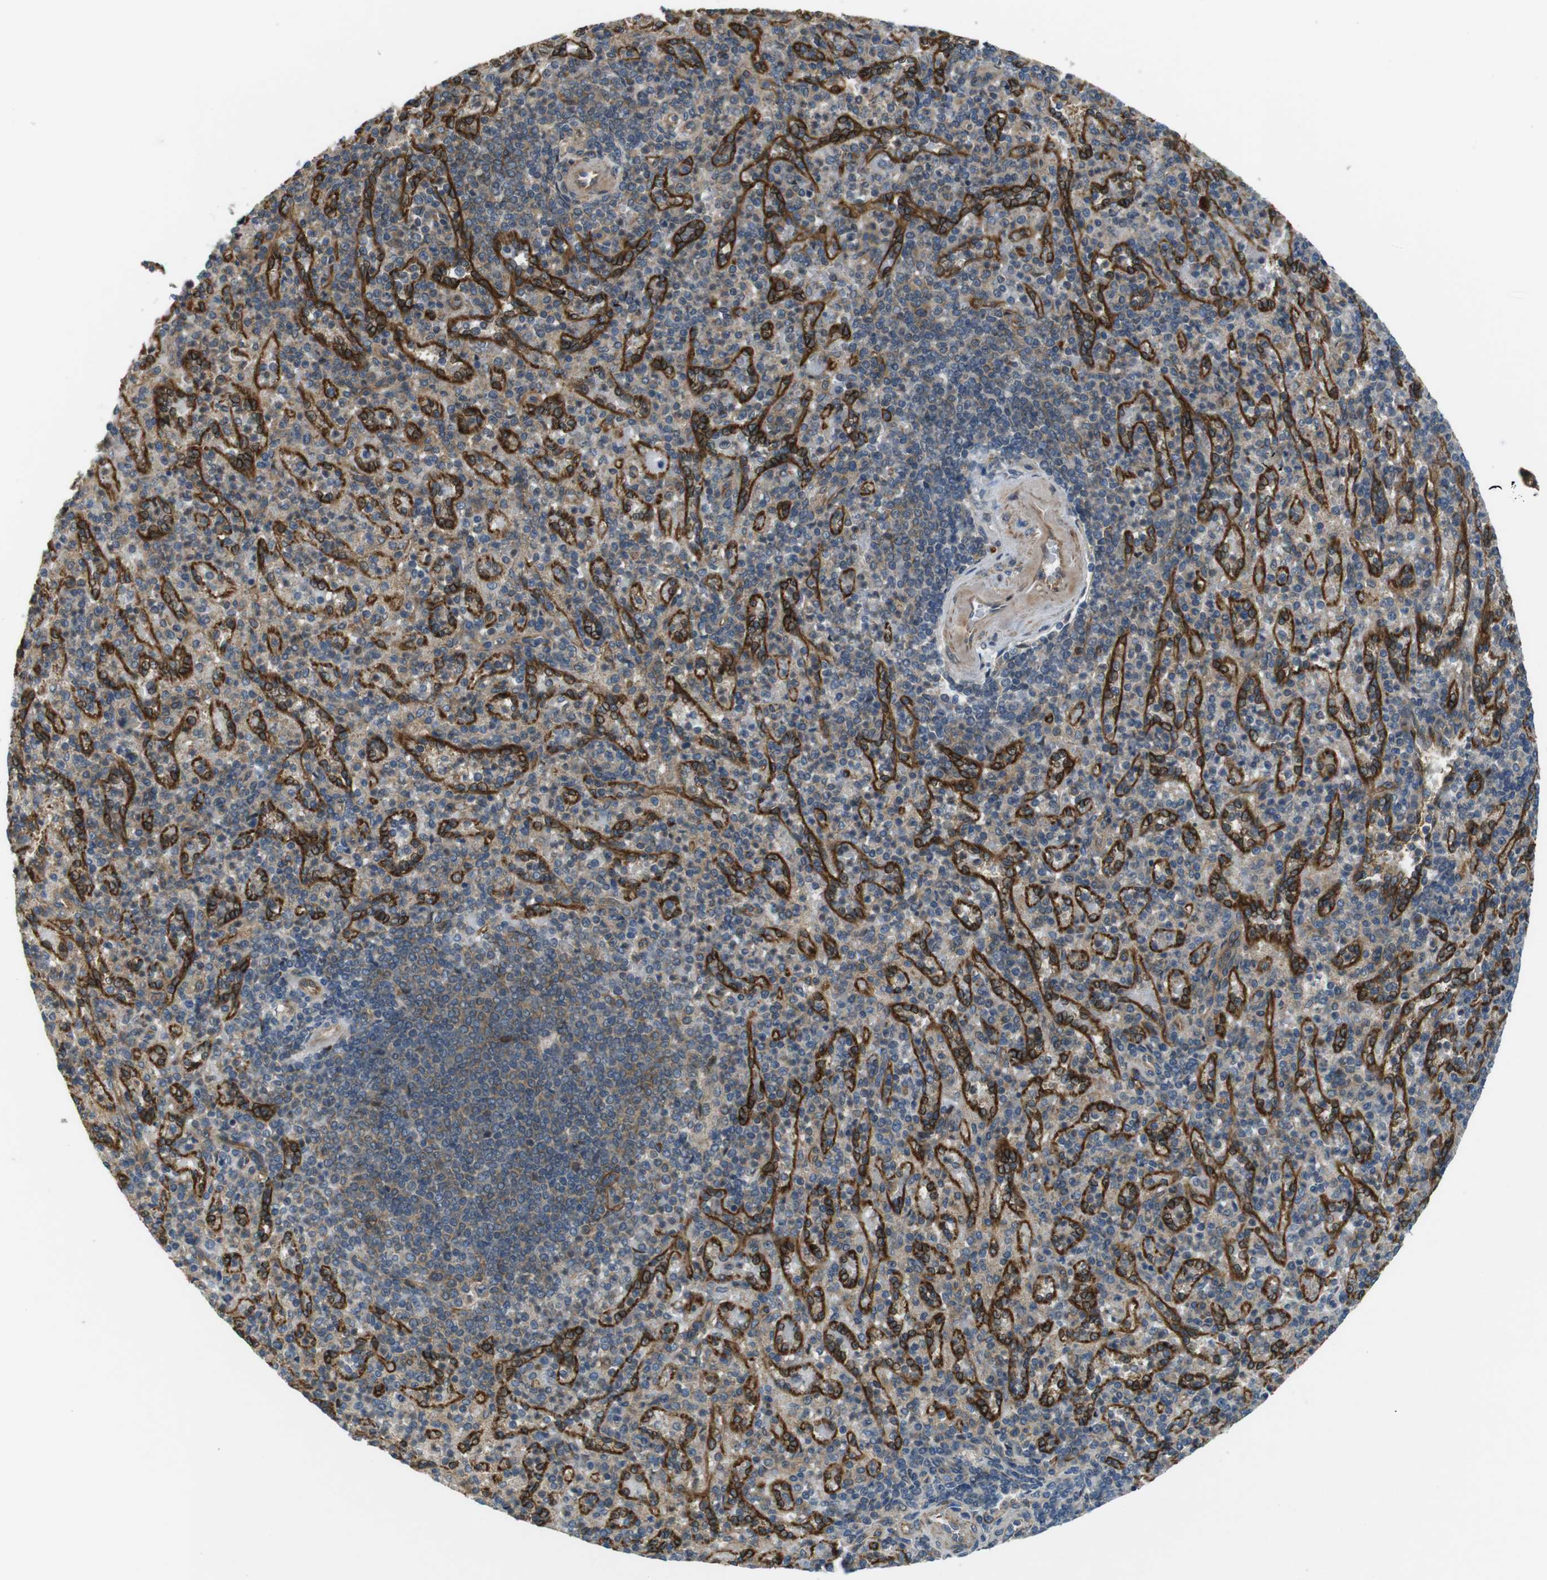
{"staining": {"intensity": "moderate", "quantity": ">75%", "location": "cytoplasmic/membranous"}, "tissue": "spleen", "cell_type": "Cells in red pulp", "image_type": "normal", "snomed": [{"axis": "morphology", "description": "Normal tissue, NOS"}, {"axis": "topography", "description": "Spleen"}], "caption": "Immunohistochemical staining of unremarkable spleen shows >75% levels of moderate cytoplasmic/membranous protein positivity in about >75% of cells in red pulp. Nuclei are stained in blue.", "gene": "TSC1", "patient": {"sex": "female", "age": 74}}